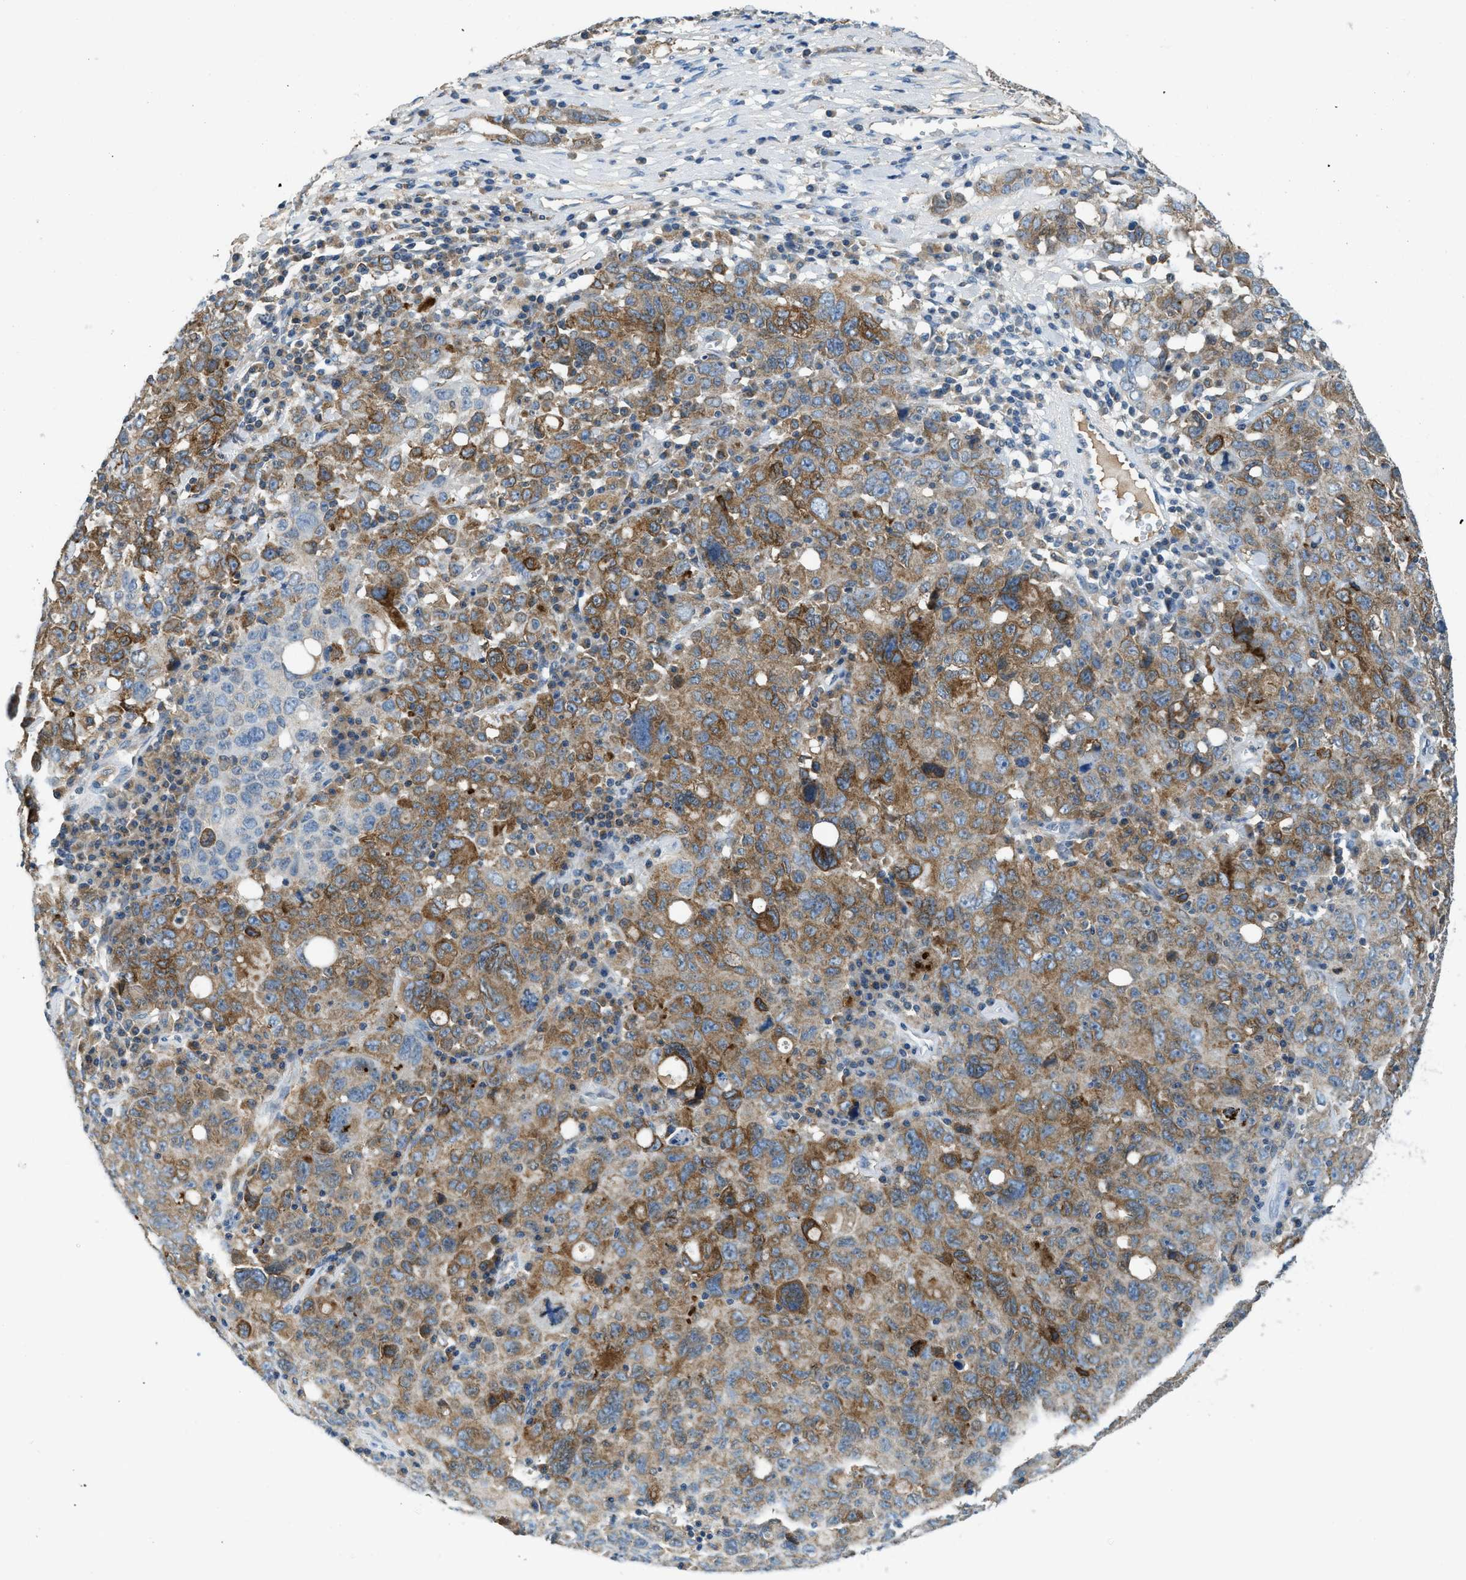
{"staining": {"intensity": "moderate", "quantity": ">75%", "location": "cytoplasmic/membranous"}, "tissue": "ovarian cancer", "cell_type": "Tumor cells", "image_type": "cancer", "snomed": [{"axis": "morphology", "description": "Carcinoma, endometroid"}, {"axis": "topography", "description": "Ovary"}], "caption": "Immunohistochemical staining of human ovarian cancer (endometroid carcinoma) reveals medium levels of moderate cytoplasmic/membranous protein positivity in approximately >75% of tumor cells. The staining is performed using DAB (3,3'-diaminobenzidine) brown chromogen to label protein expression. The nuclei are counter-stained blue using hematoxylin.", "gene": "BCAP31", "patient": {"sex": "female", "age": 62}}